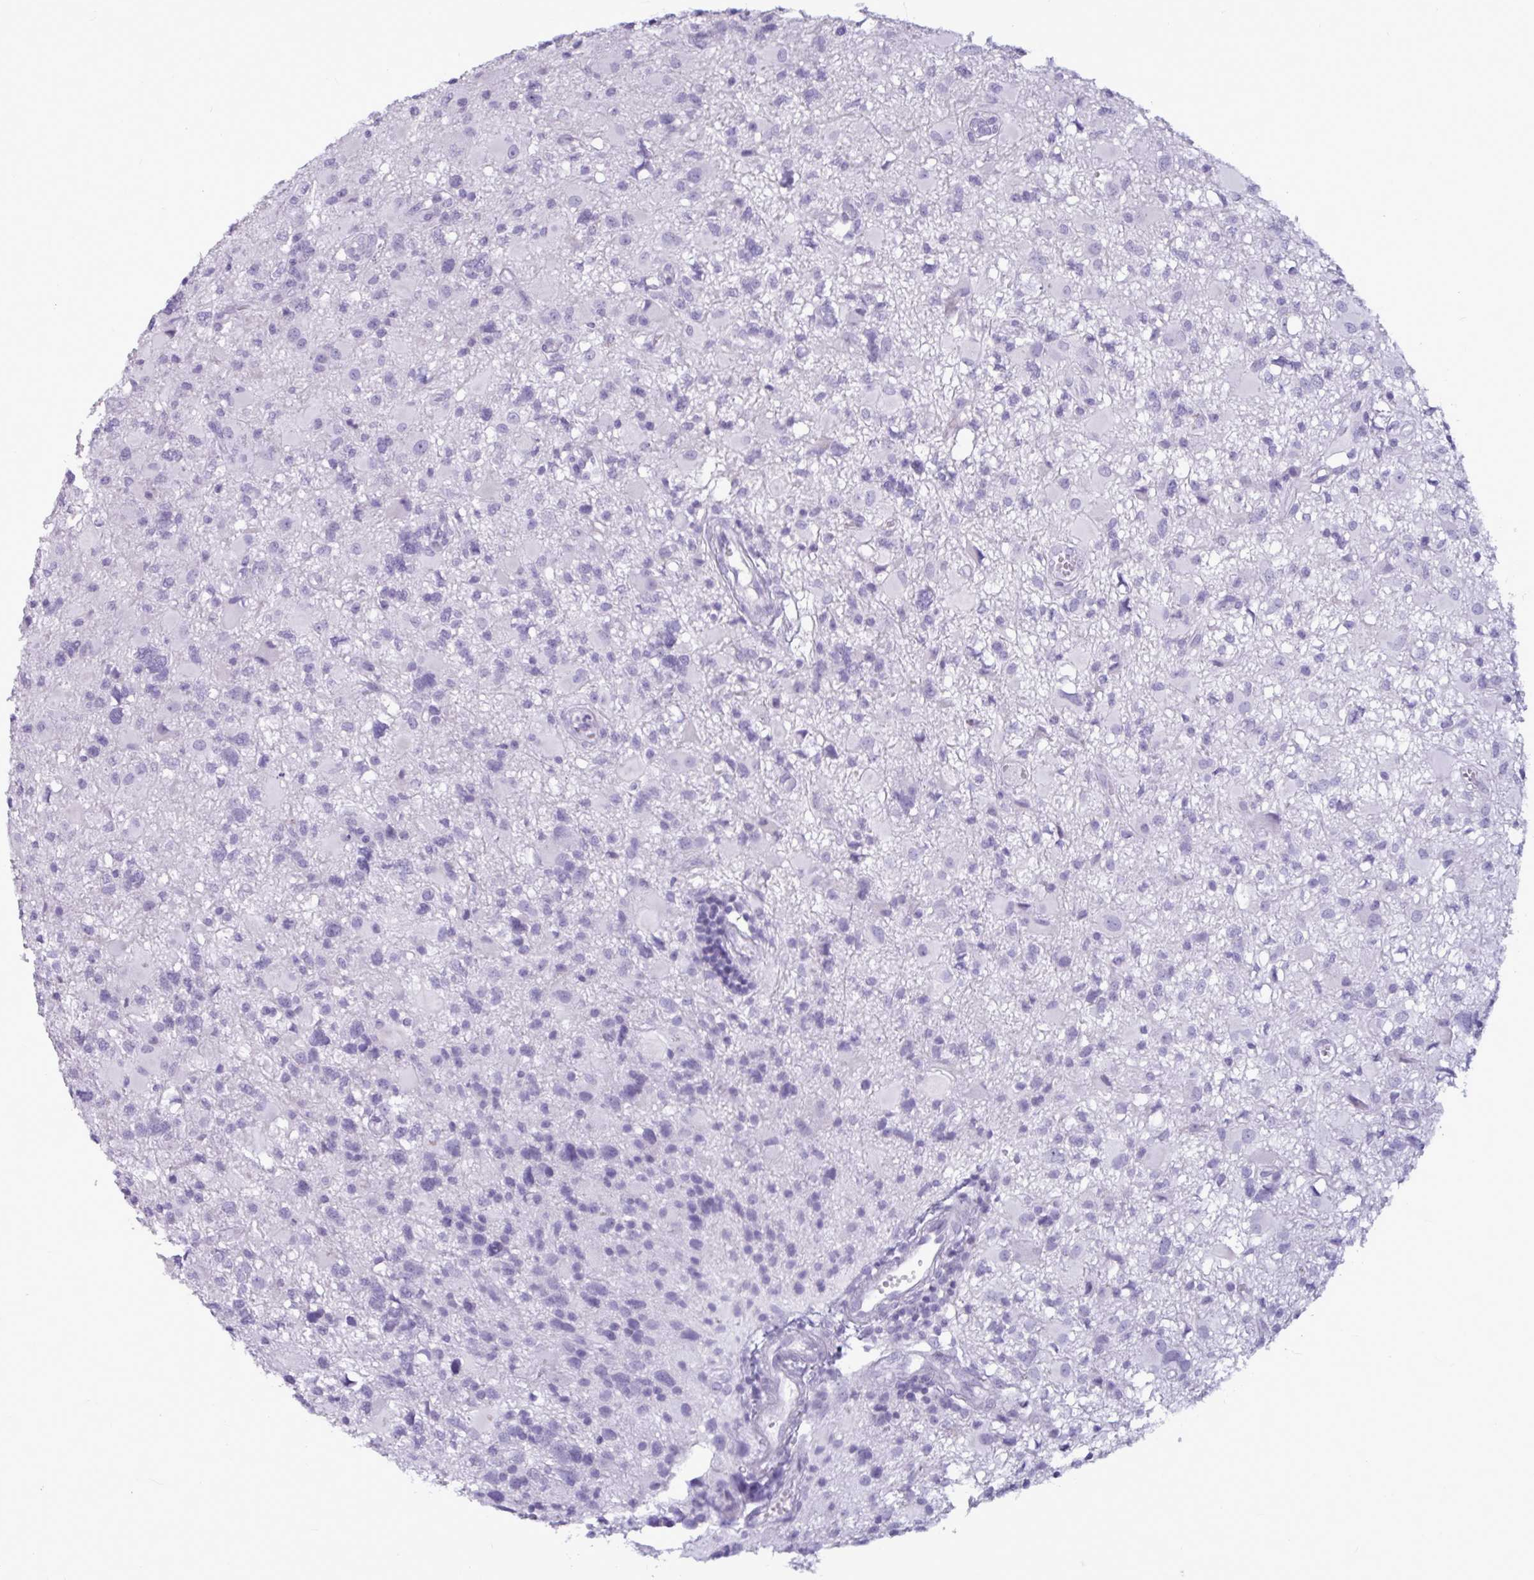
{"staining": {"intensity": "negative", "quantity": "none", "location": "none"}, "tissue": "glioma", "cell_type": "Tumor cells", "image_type": "cancer", "snomed": [{"axis": "morphology", "description": "Glioma, malignant, High grade"}, {"axis": "topography", "description": "Brain"}], "caption": "This is an immunohistochemistry photomicrograph of glioma. There is no positivity in tumor cells.", "gene": "BBS10", "patient": {"sex": "male", "age": 54}}